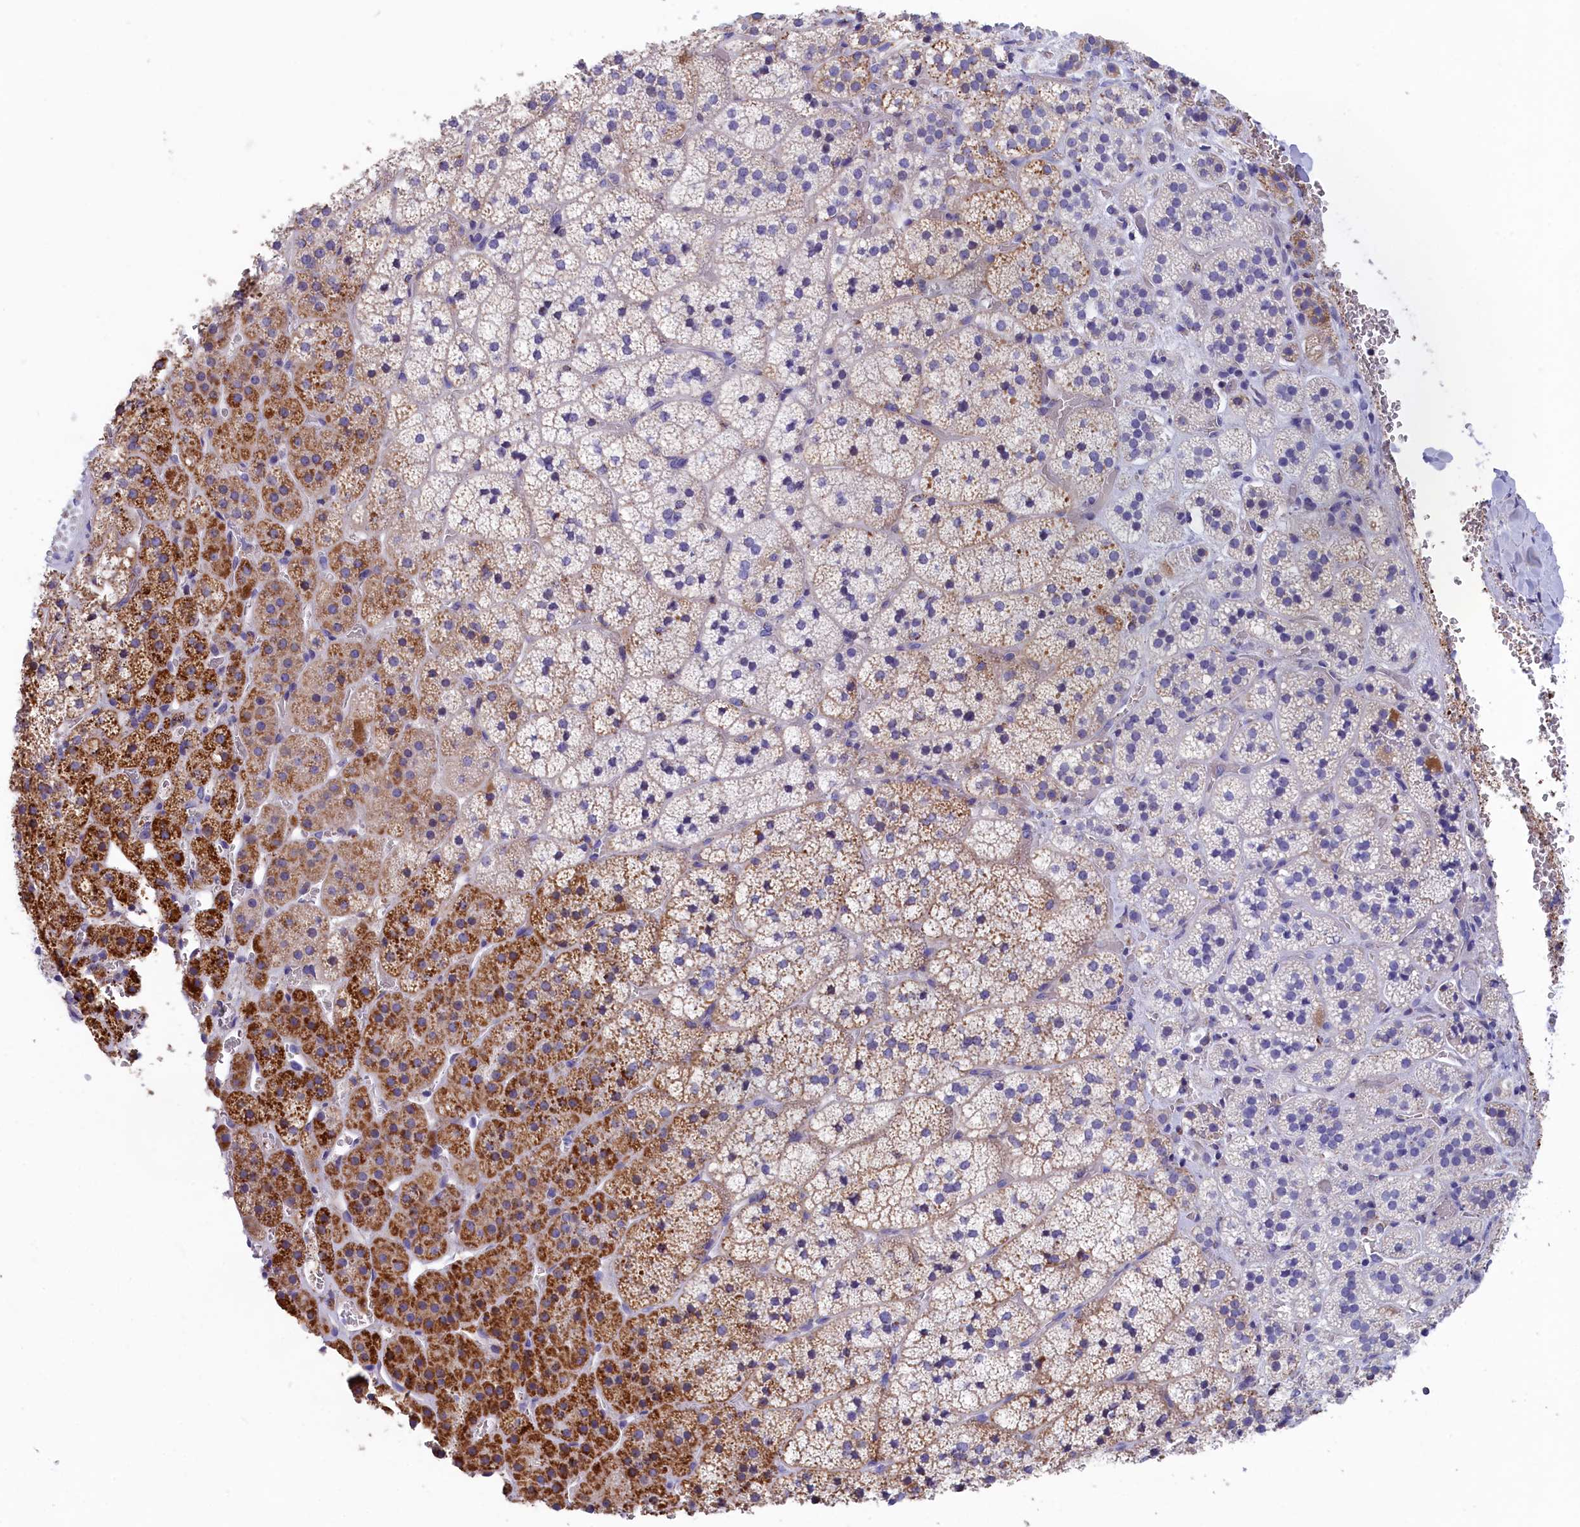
{"staining": {"intensity": "strong", "quantity": "<25%", "location": "cytoplasmic/membranous"}, "tissue": "adrenal gland", "cell_type": "Glandular cells", "image_type": "normal", "snomed": [{"axis": "morphology", "description": "Normal tissue, NOS"}, {"axis": "topography", "description": "Adrenal gland"}], "caption": "A medium amount of strong cytoplasmic/membranous expression is identified in approximately <25% of glandular cells in unremarkable adrenal gland.", "gene": "PRDM12", "patient": {"sex": "female", "age": 44}}